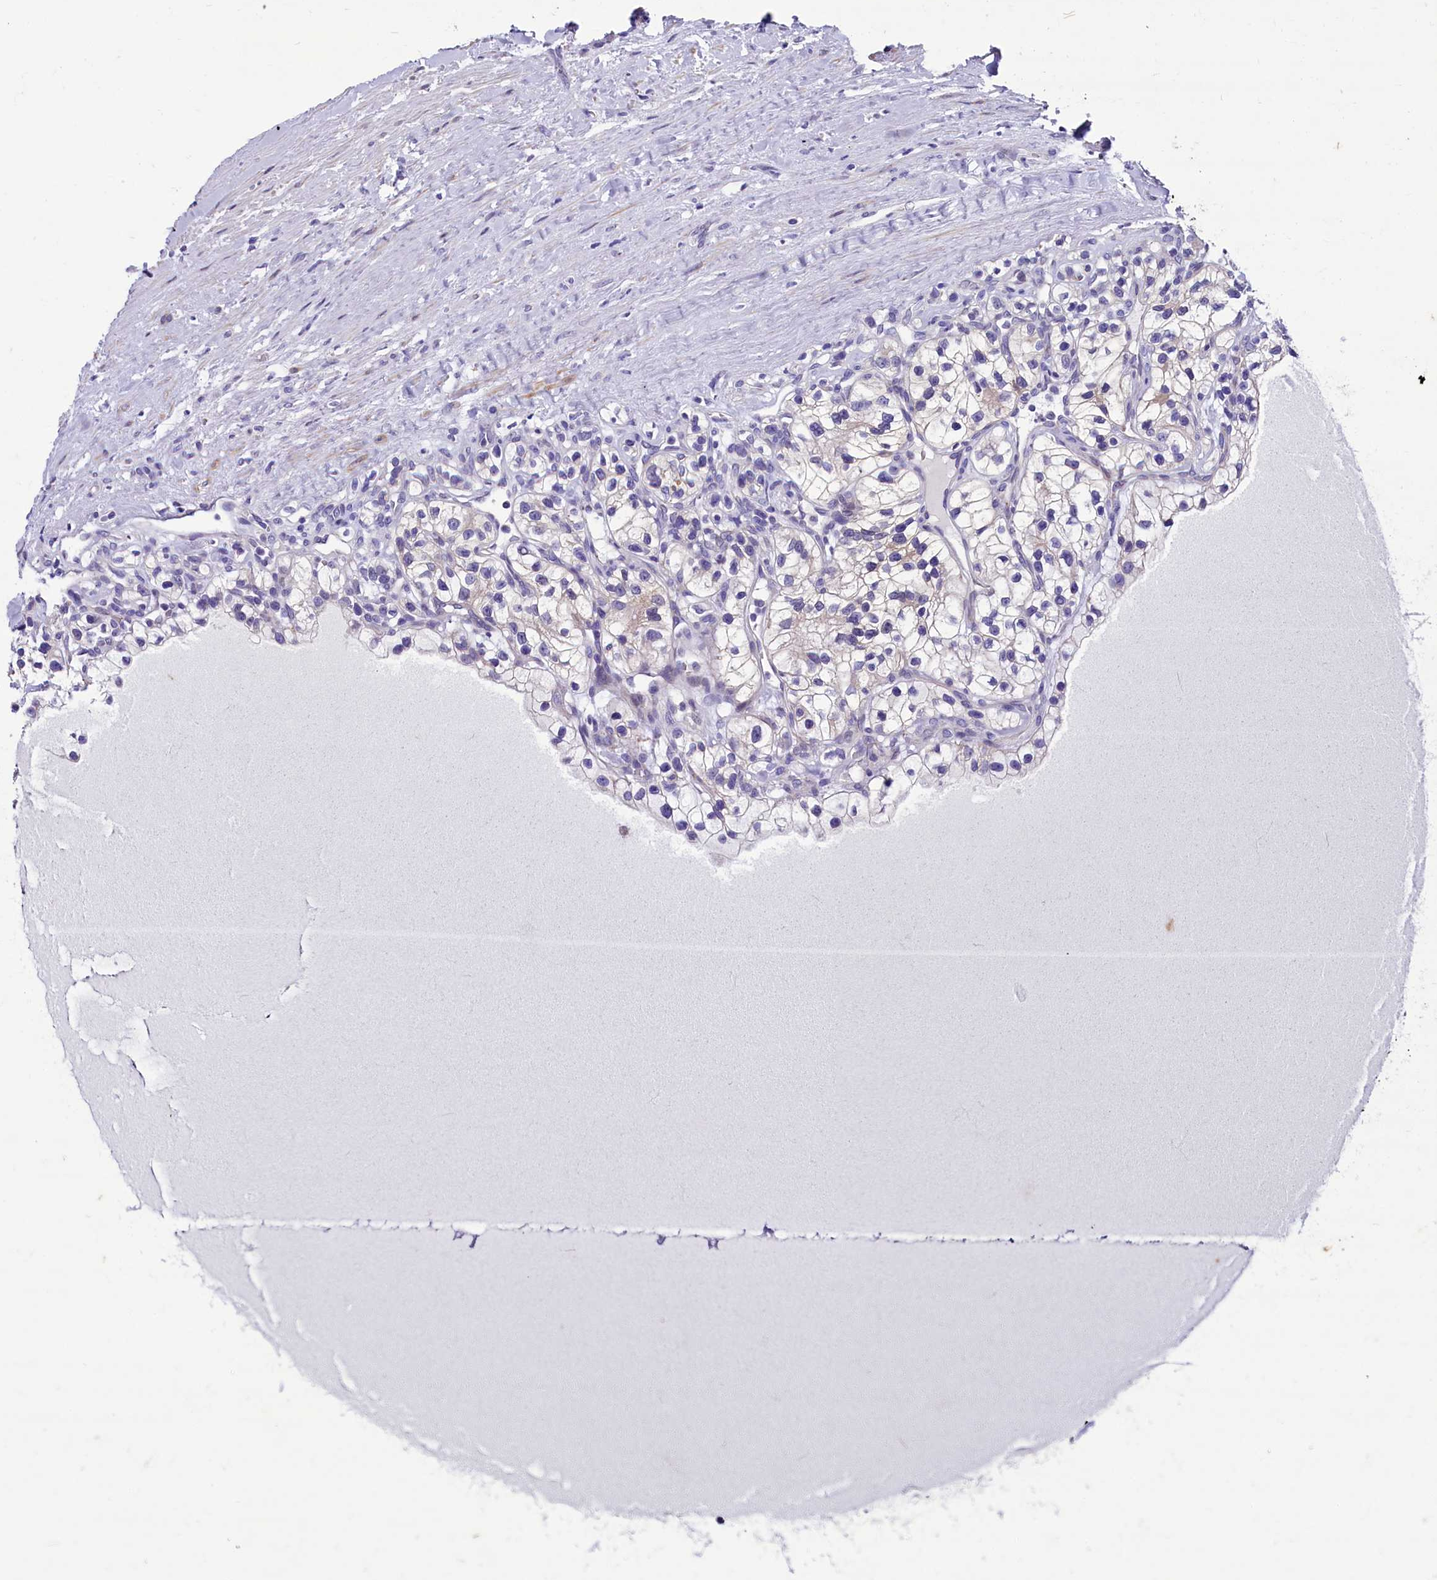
{"staining": {"intensity": "negative", "quantity": "none", "location": "none"}, "tissue": "renal cancer", "cell_type": "Tumor cells", "image_type": "cancer", "snomed": [{"axis": "morphology", "description": "Adenocarcinoma, NOS"}, {"axis": "topography", "description": "Kidney"}], "caption": "The immunohistochemistry image has no significant positivity in tumor cells of renal cancer (adenocarcinoma) tissue.", "gene": "SCD5", "patient": {"sex": "female", "age": 57}}